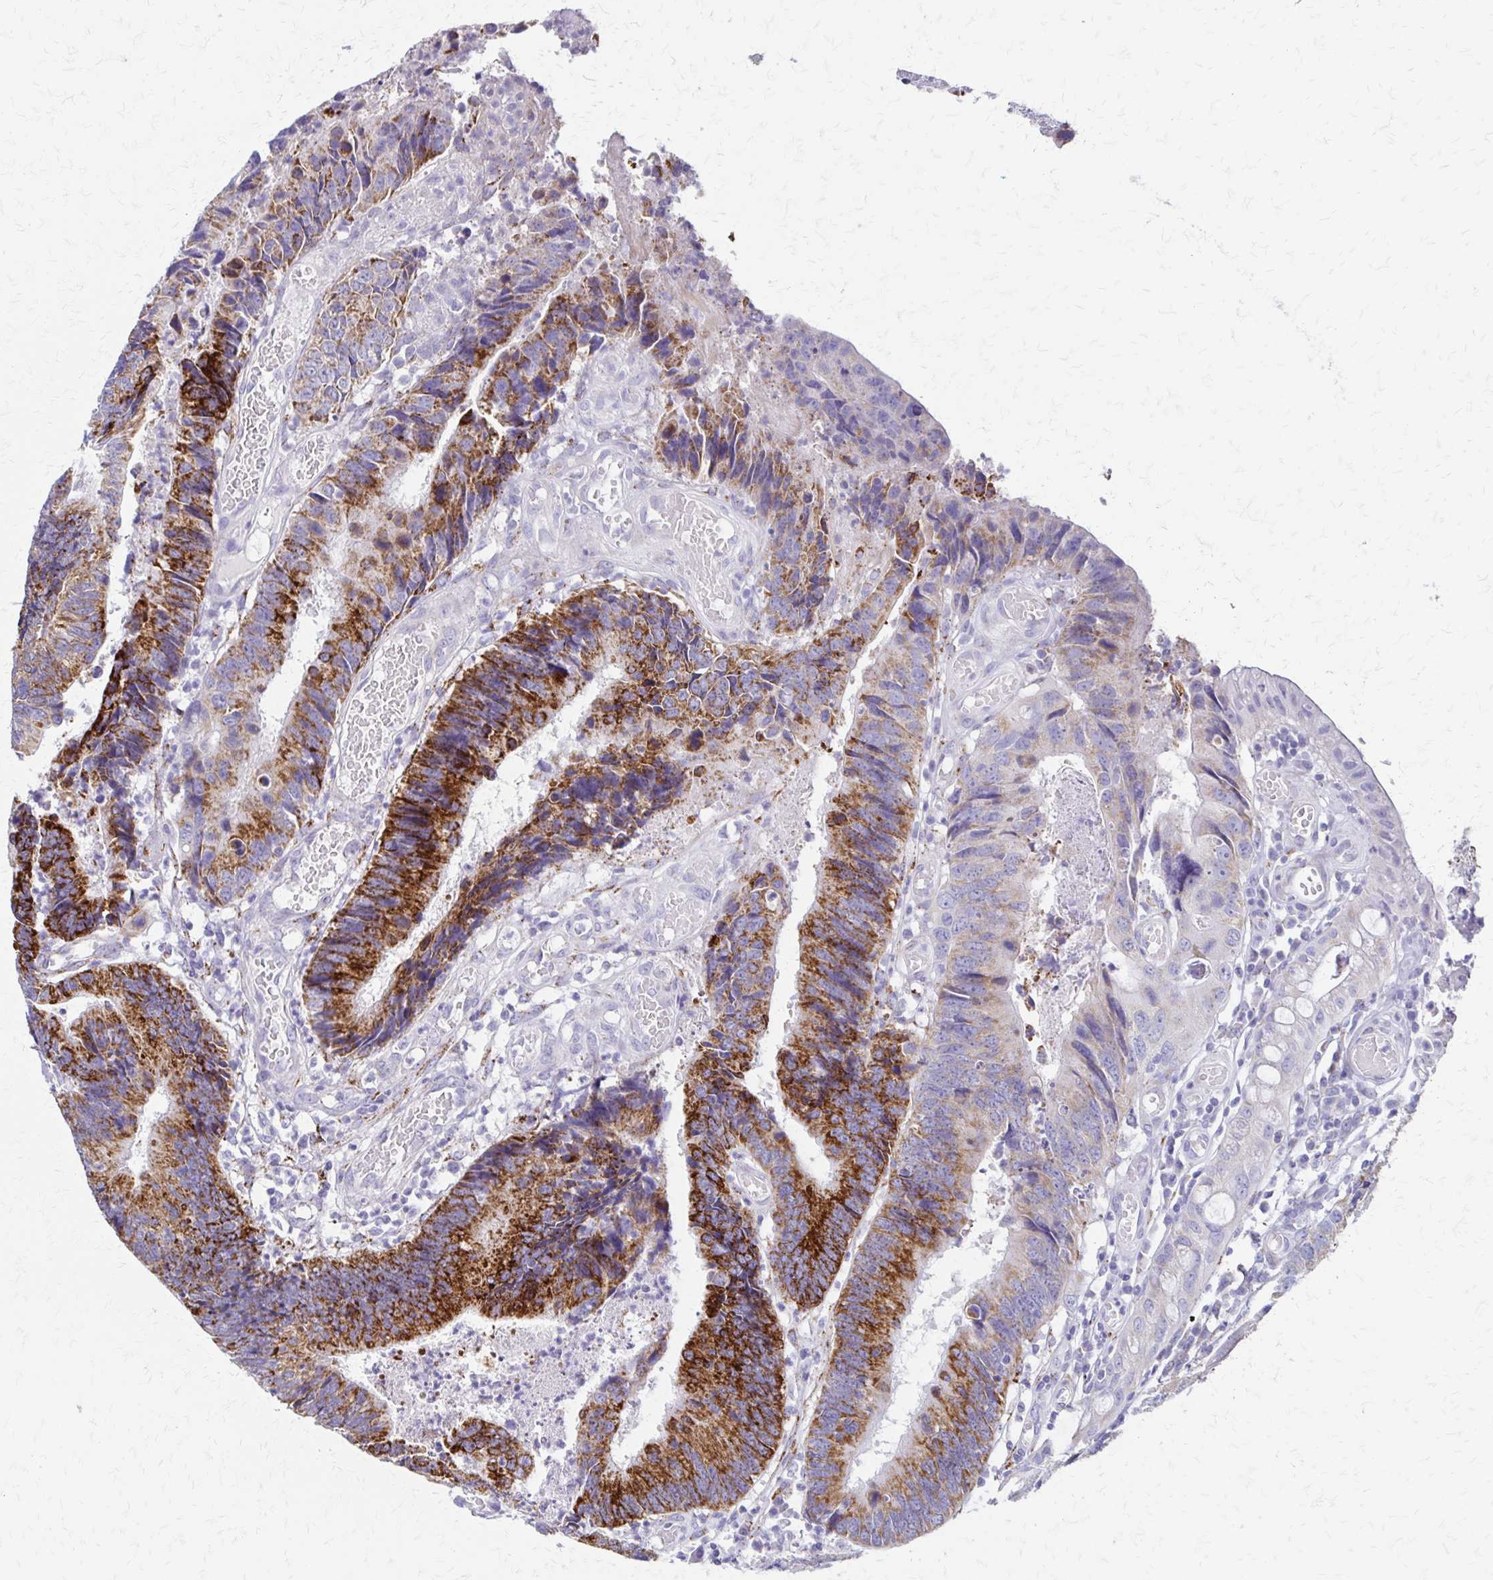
{"staining": {"intensity": "strong", "quantity": ">75%", "location": "cytoplasmic/membranous"}, "tissue": "colorectal cancer", "cell_type": "Tumor cells", "image_type": "cancer", "snomed": [{"axis": "morphology", "description": "Adenocarcinoma, NOS"}, {"axis": "topography", "description": "Colon"}], "caption": "IHC photomicrograph of neoplastic tissue: colorectal cancer (adenocarcinoma) stained using IHC shows high levels of strong protein expression localized specifically in the cytoplasmic/membranous of tumor cells, appearing as a cytoplasmic/membranous brown color.", "gene": "ZSCAN5B", "patient": {"sex": "female", "age": 67}}